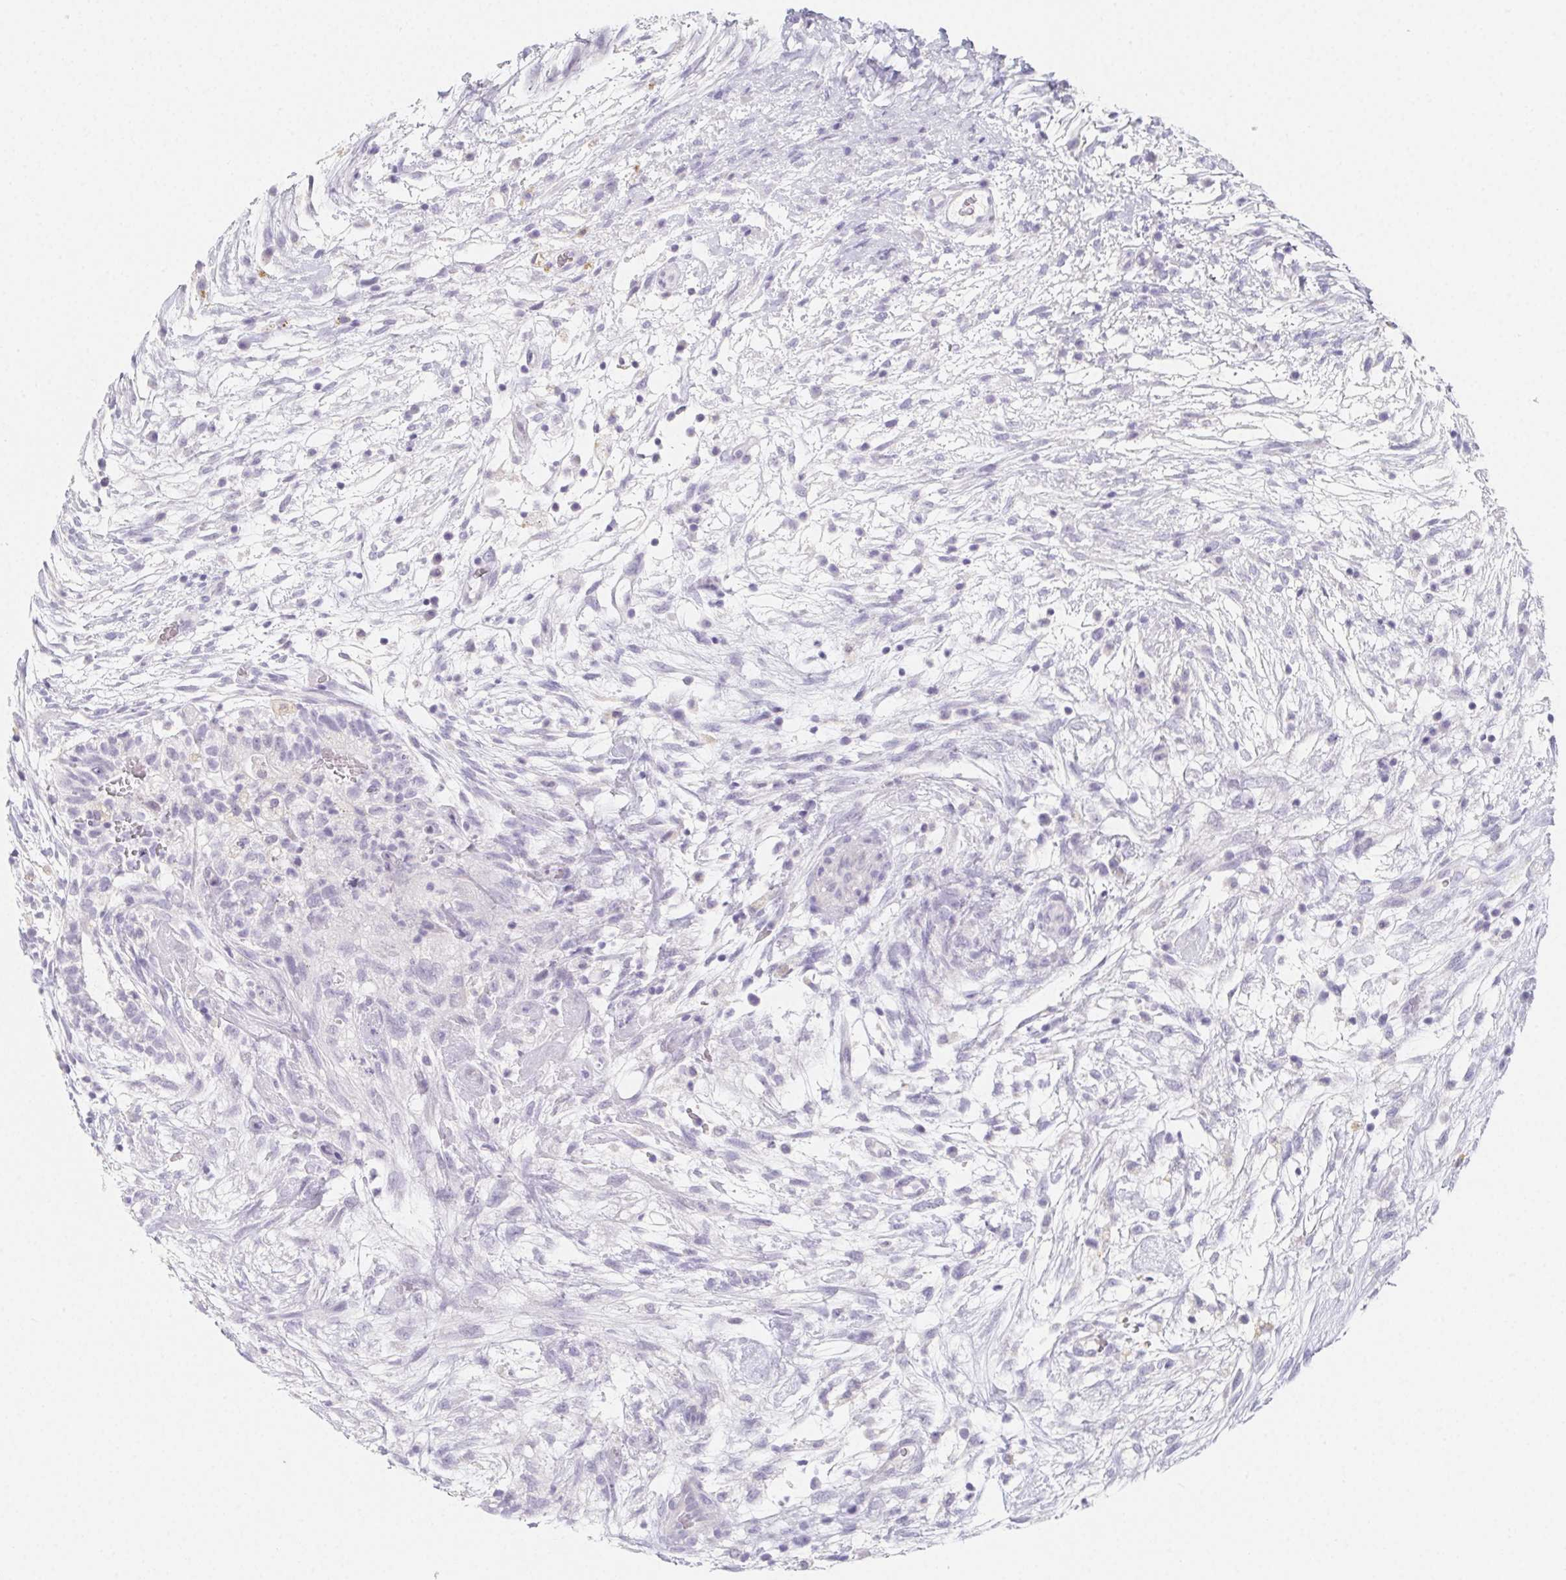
{"staining": {"intensity": "negative", "quantity": "none", "location": "none"}, "tissue": "testis cancer", "cell_type": "Tumor cells", "image_type": "cancer", "snomed": [{"axis": "morphology", "description": "Carcinoma, Embryonal, NOS"}, {"axis": "topography", "description": "Testis"}], "caption": "An immunohistochemistry (IHC) micrograph of testis embryonal carcinoma is shown. There is no staining in tumor cells of testis embryonal carcinoma.", "gene": "GLIPR1L1", "patient": {"sex": "male", "age": 32}}